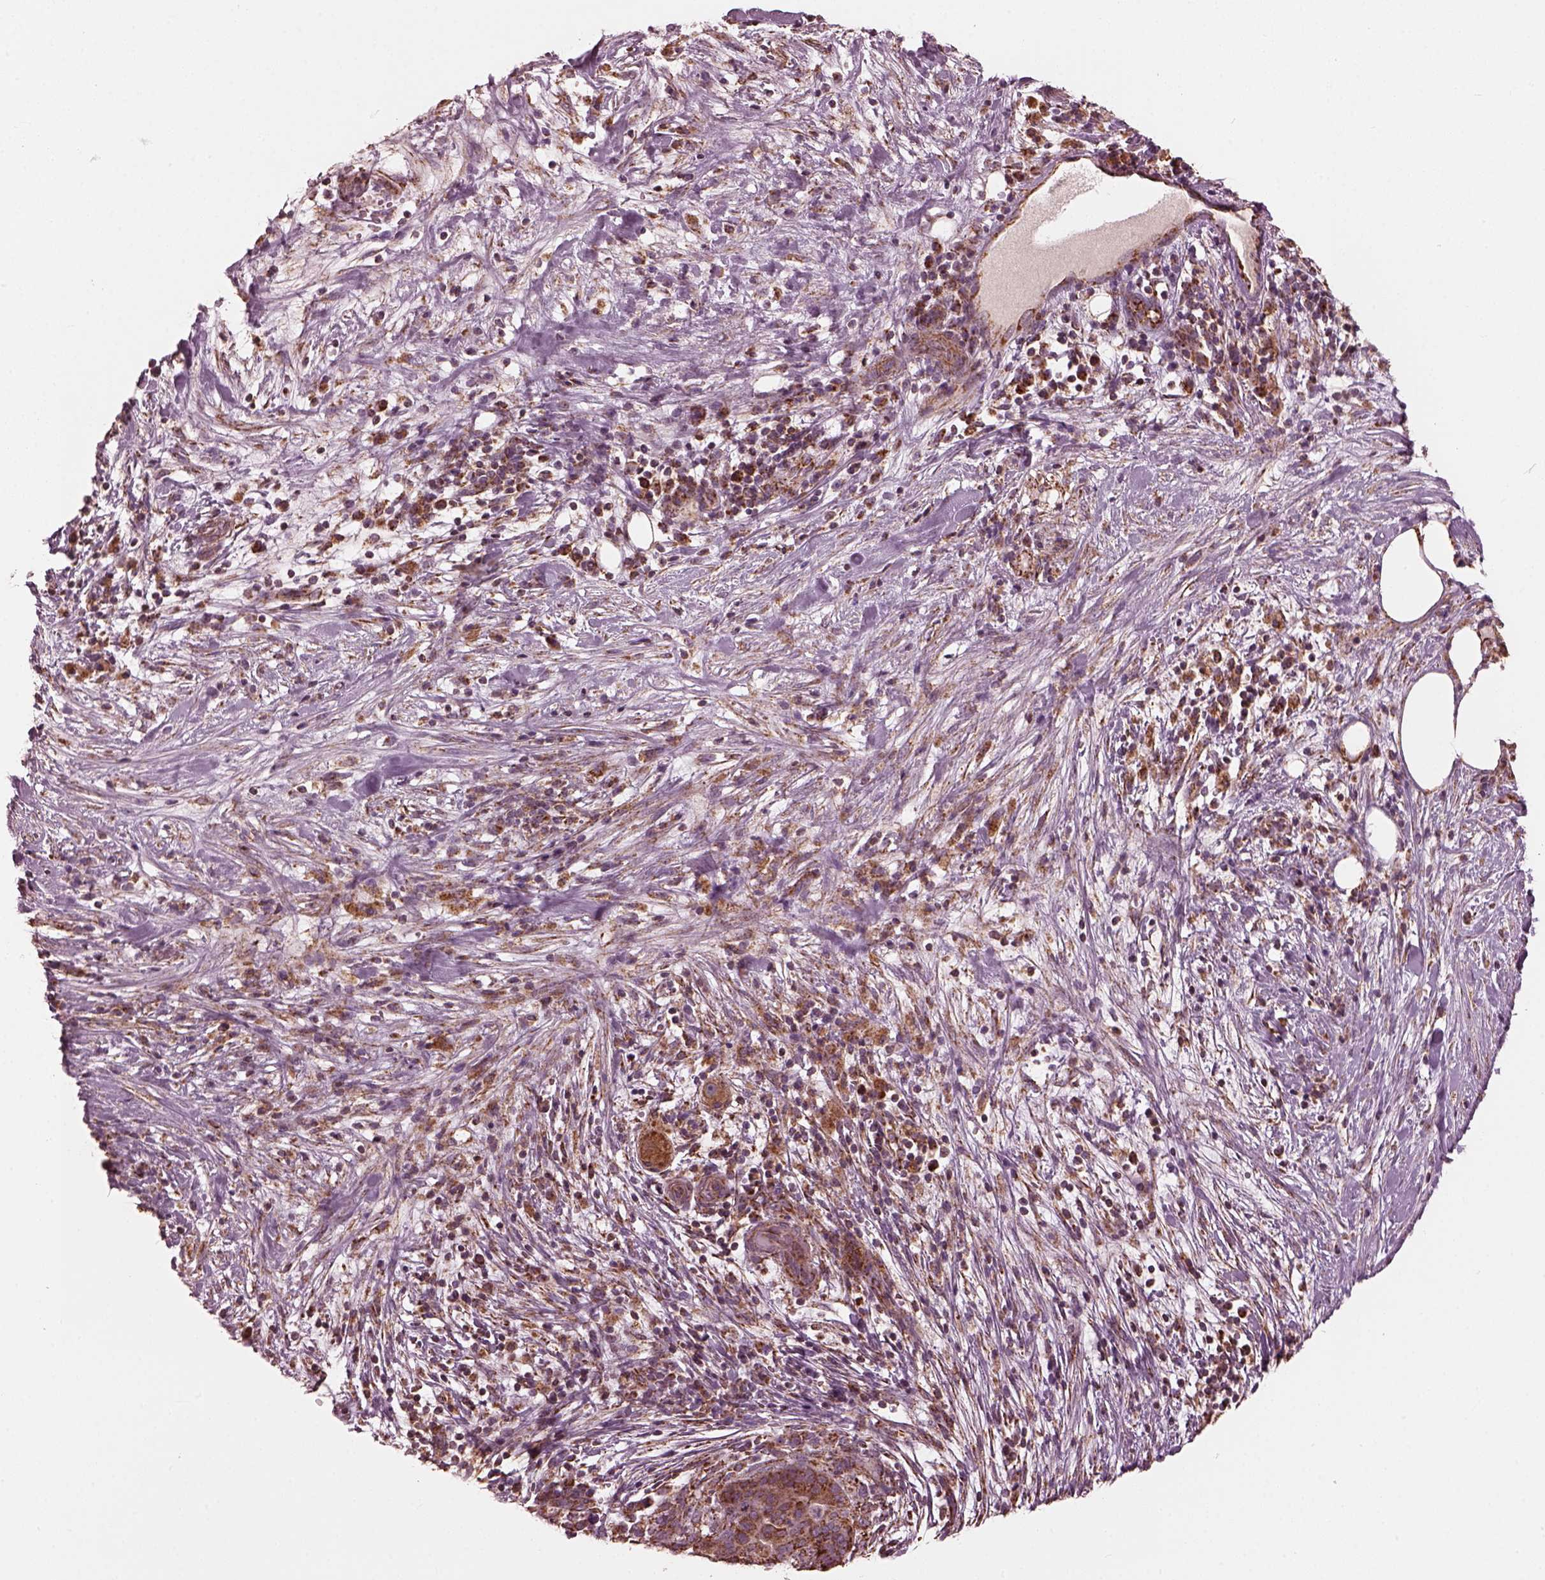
{"staining": {"intensity": "strong", "quantity": ">75%", "location": "cytoplasmic/membranous"}, "tissue": "pancreatic cancer", "cell_type": "Tumor cells", "image_type": "cancer", "snomed": [{"axis": "morphology", "description": "Adenocarcinoma, NOS"}, {"axis": "topography", "description": "Pancreas"}], "caption": "Tumor cells reveal high levels of strong cytoplasmic/membranous staining in about >75% of cells in pancreatic adenocarcinoma. (DAB (3,3'-diaminobenzidine) IHC with brightfield microscopy, high magnification).", "gene": "NDUFB10", "patient": {"sex": "male", "age": 44}}